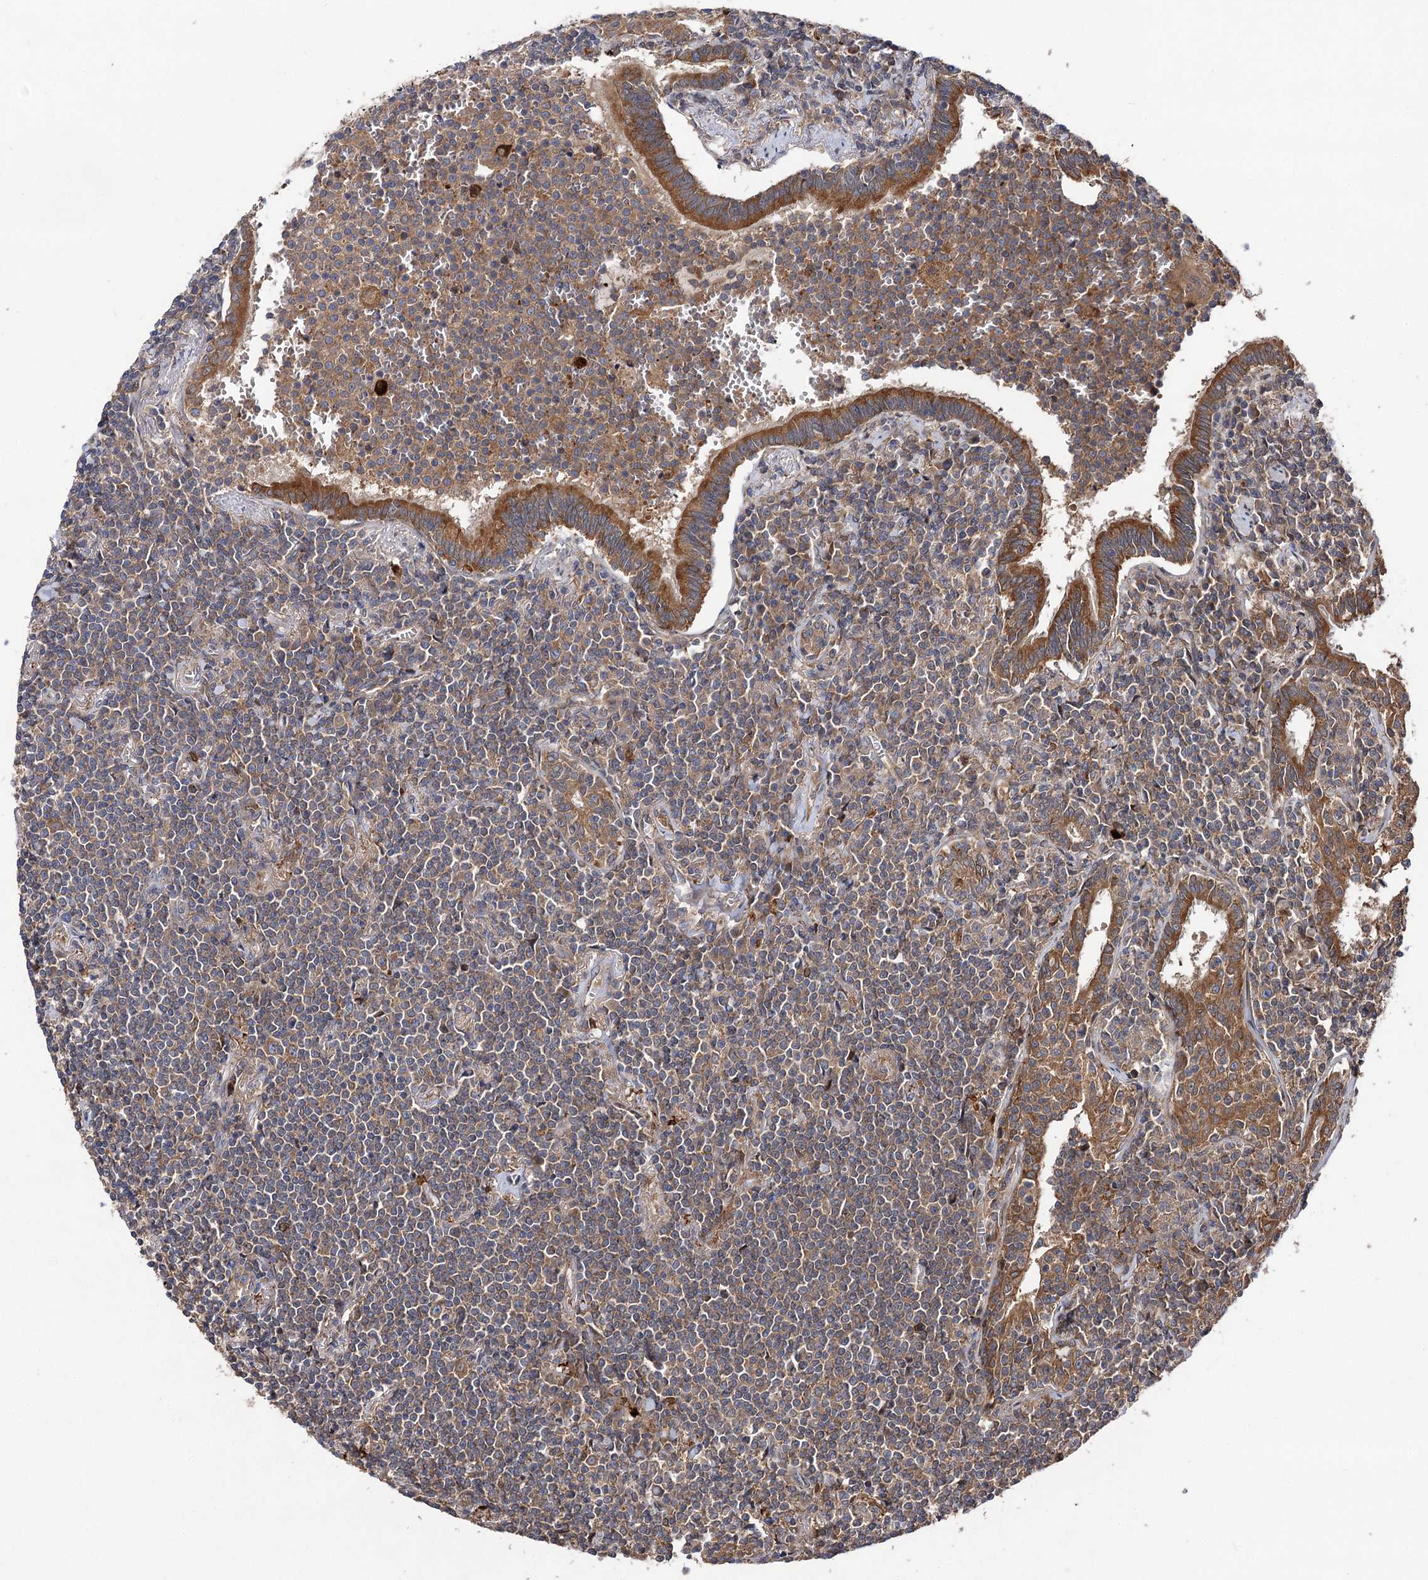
{"staining": {"intensity": "moderate", "quantity": "25%-75%", "location": "cytoplasmic/membranous"}, "tissue": "lymphoma", "cell_type": "Tumor cells", "image_type": "cancer", "snomed": [{"axis": "morphology", "description": "Malignant lymphoma, non-Hodgkin's type, Low grade"}, {"axis": "topography", "description": "Lung"}], "caption": "Protein staining by immunohistochemistry exhibits moderate cytoplasmic/membranous staining in approximately 25%-75% of tumor cells in low-grade malignant lymphoma, non-Hodgkin's type.", "gene": "NAA25", "patient": {"sex": "female", "age": 71}}